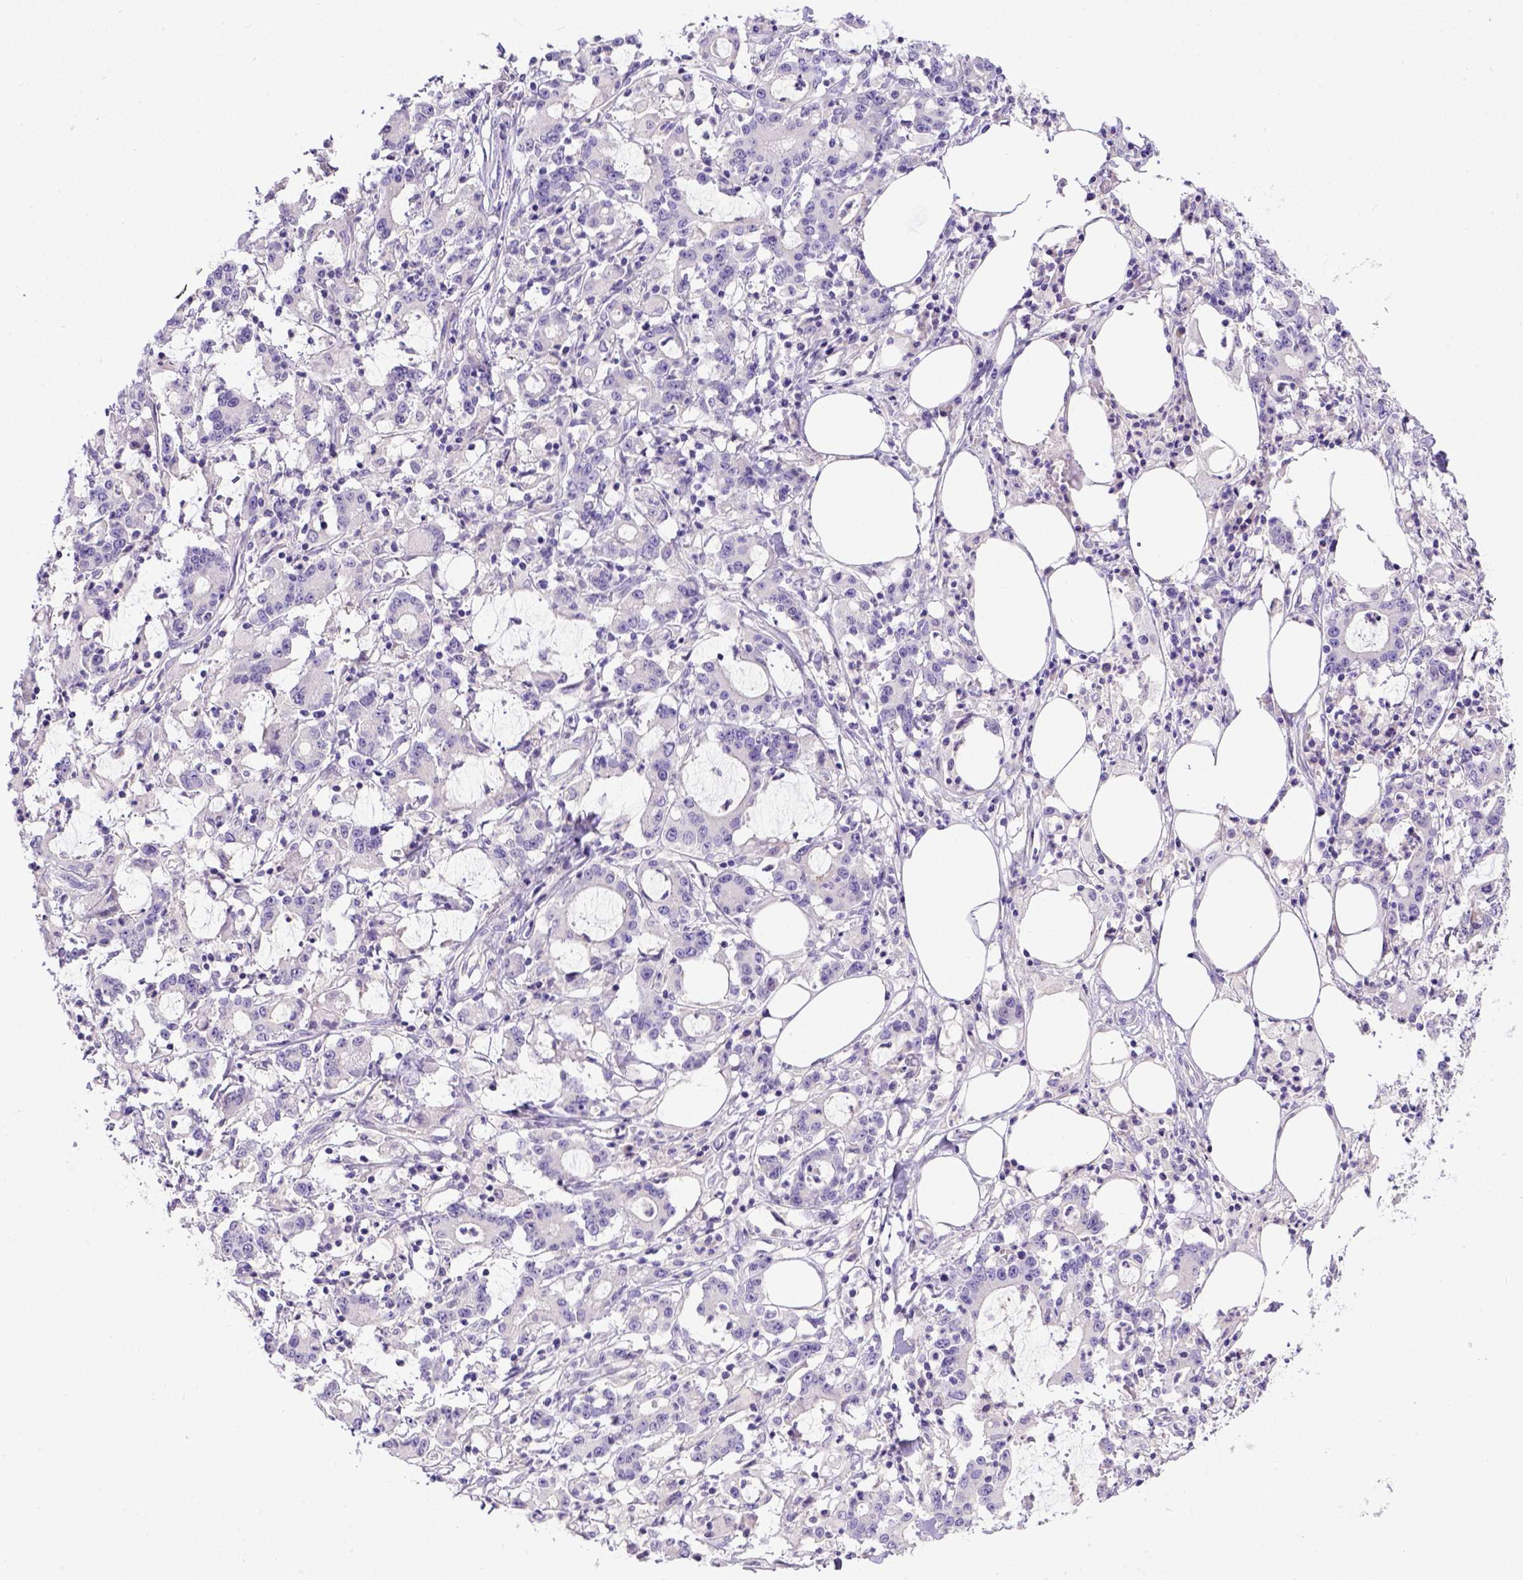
{"staining": {"intensity": "negative", "quantity": "none", "location": "none"}, "tissue": "stomach cancer", "cell_type": "Tumor cells", "image_type": "cancer", "snomed": [{"axis": "morphology", "description": "Adenocarcinoma, NOS"}, {"axis": "topography", "description": "Stomach, upper"}], "caption": "The histopathology image shows no staining of tumor cells in adenocarcinoma (stomach).", "gene": "BTN1A1", "patient": {"sex": "male", "age": 68}}